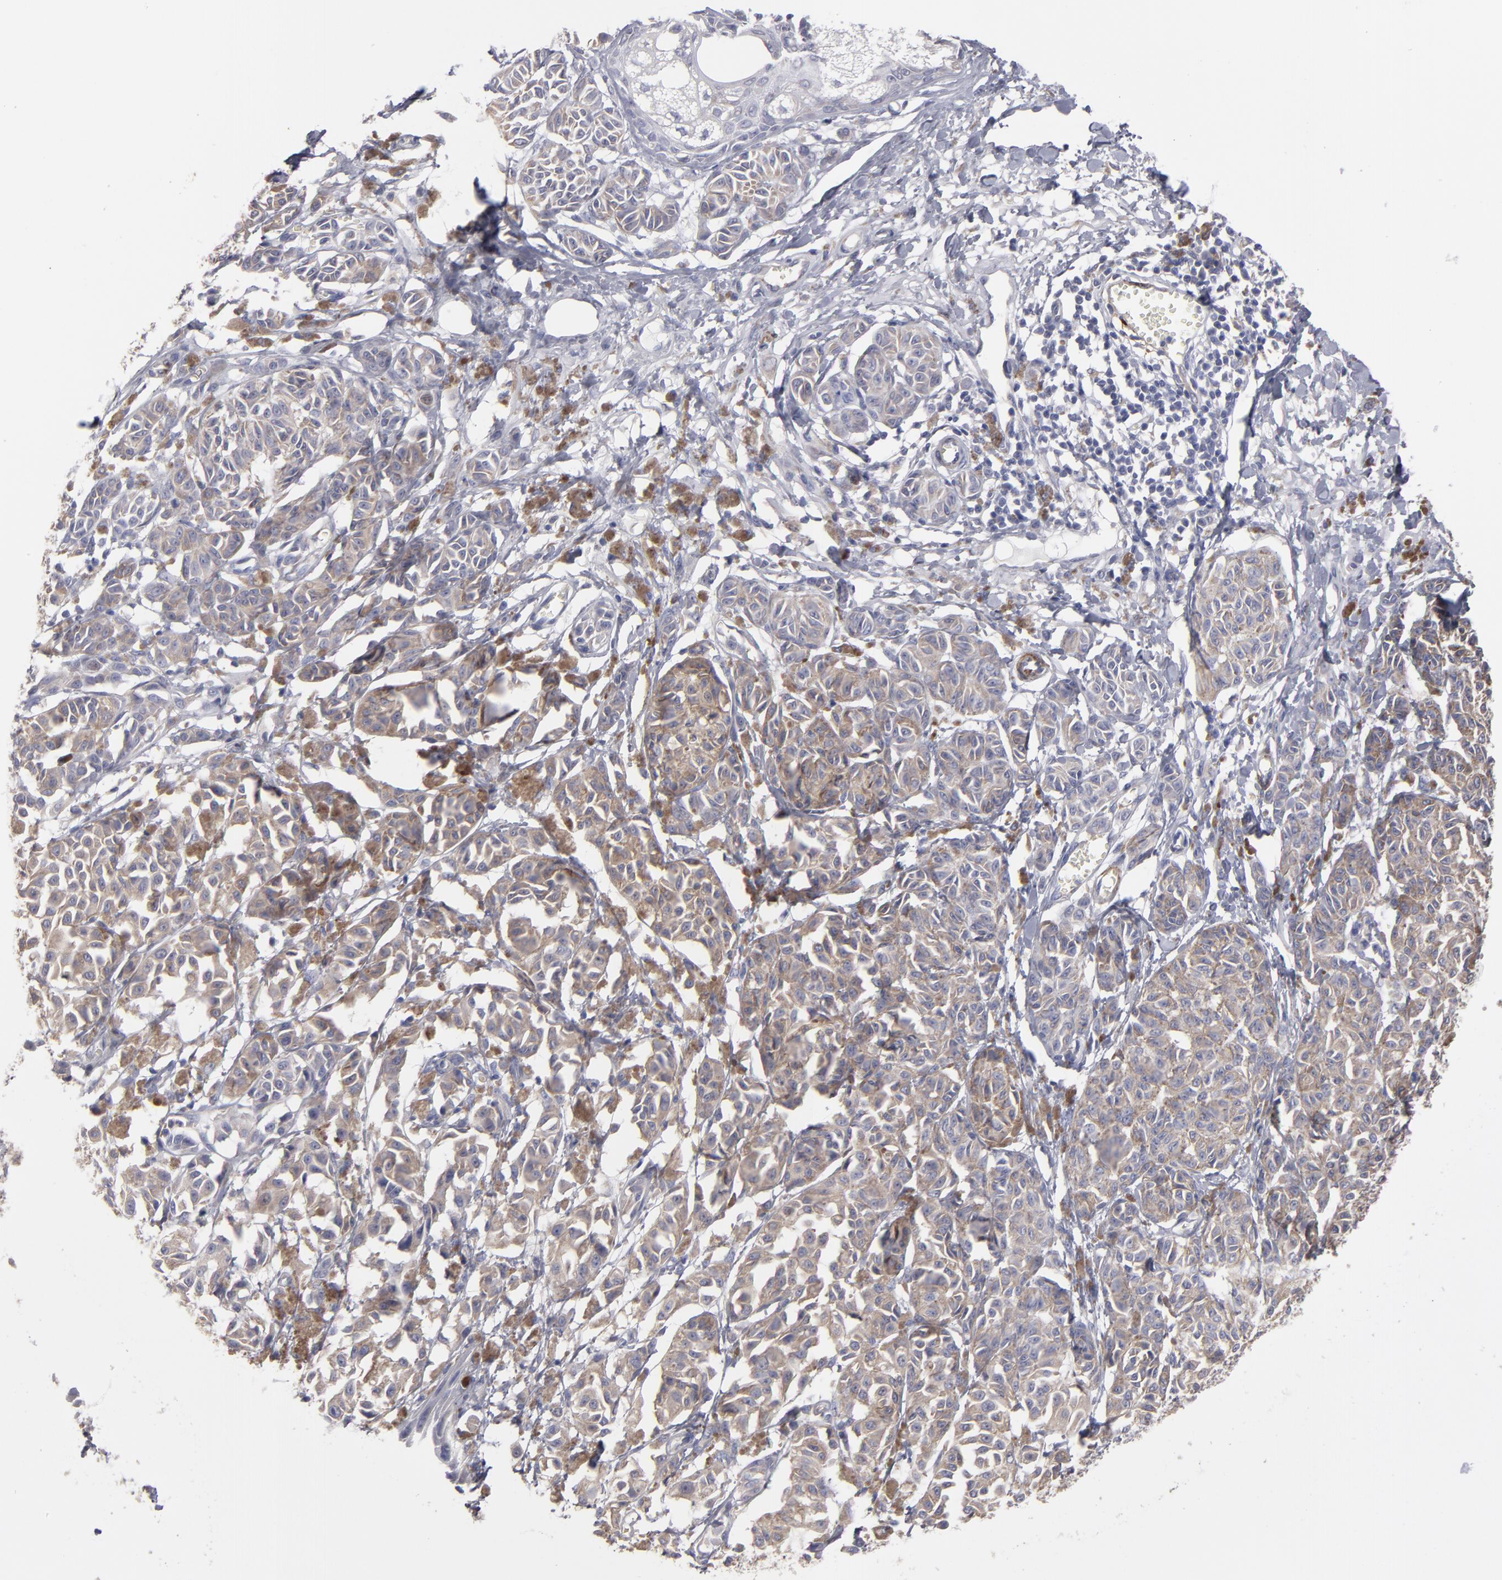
{"staining": {"intensity": "weak", "quantity": "25%-75%", "location": "cytoplasmic/membranous"}, "tissue": "melanoma", "cell_type": "Tumor cells", "image_type": "cancer", "snomed": [{"axis": "morphology", "description": "Malignant melanoma, NOS"}, {"axis": "topography", "description": "Skin"}], "caption": "A brown stain shows weak cytoplasmic/membranous positivity of a protein in human melanoma tumor cells. The staining was performed using DAB (3,3'-diaminobenzidine) to visualize the protein expression in brown, while the nuclei were stained in blue with hematoxylin (Magnification: 20x).", "gene": "SLMAP", "patient": {"sex": "male", "age": 76}}